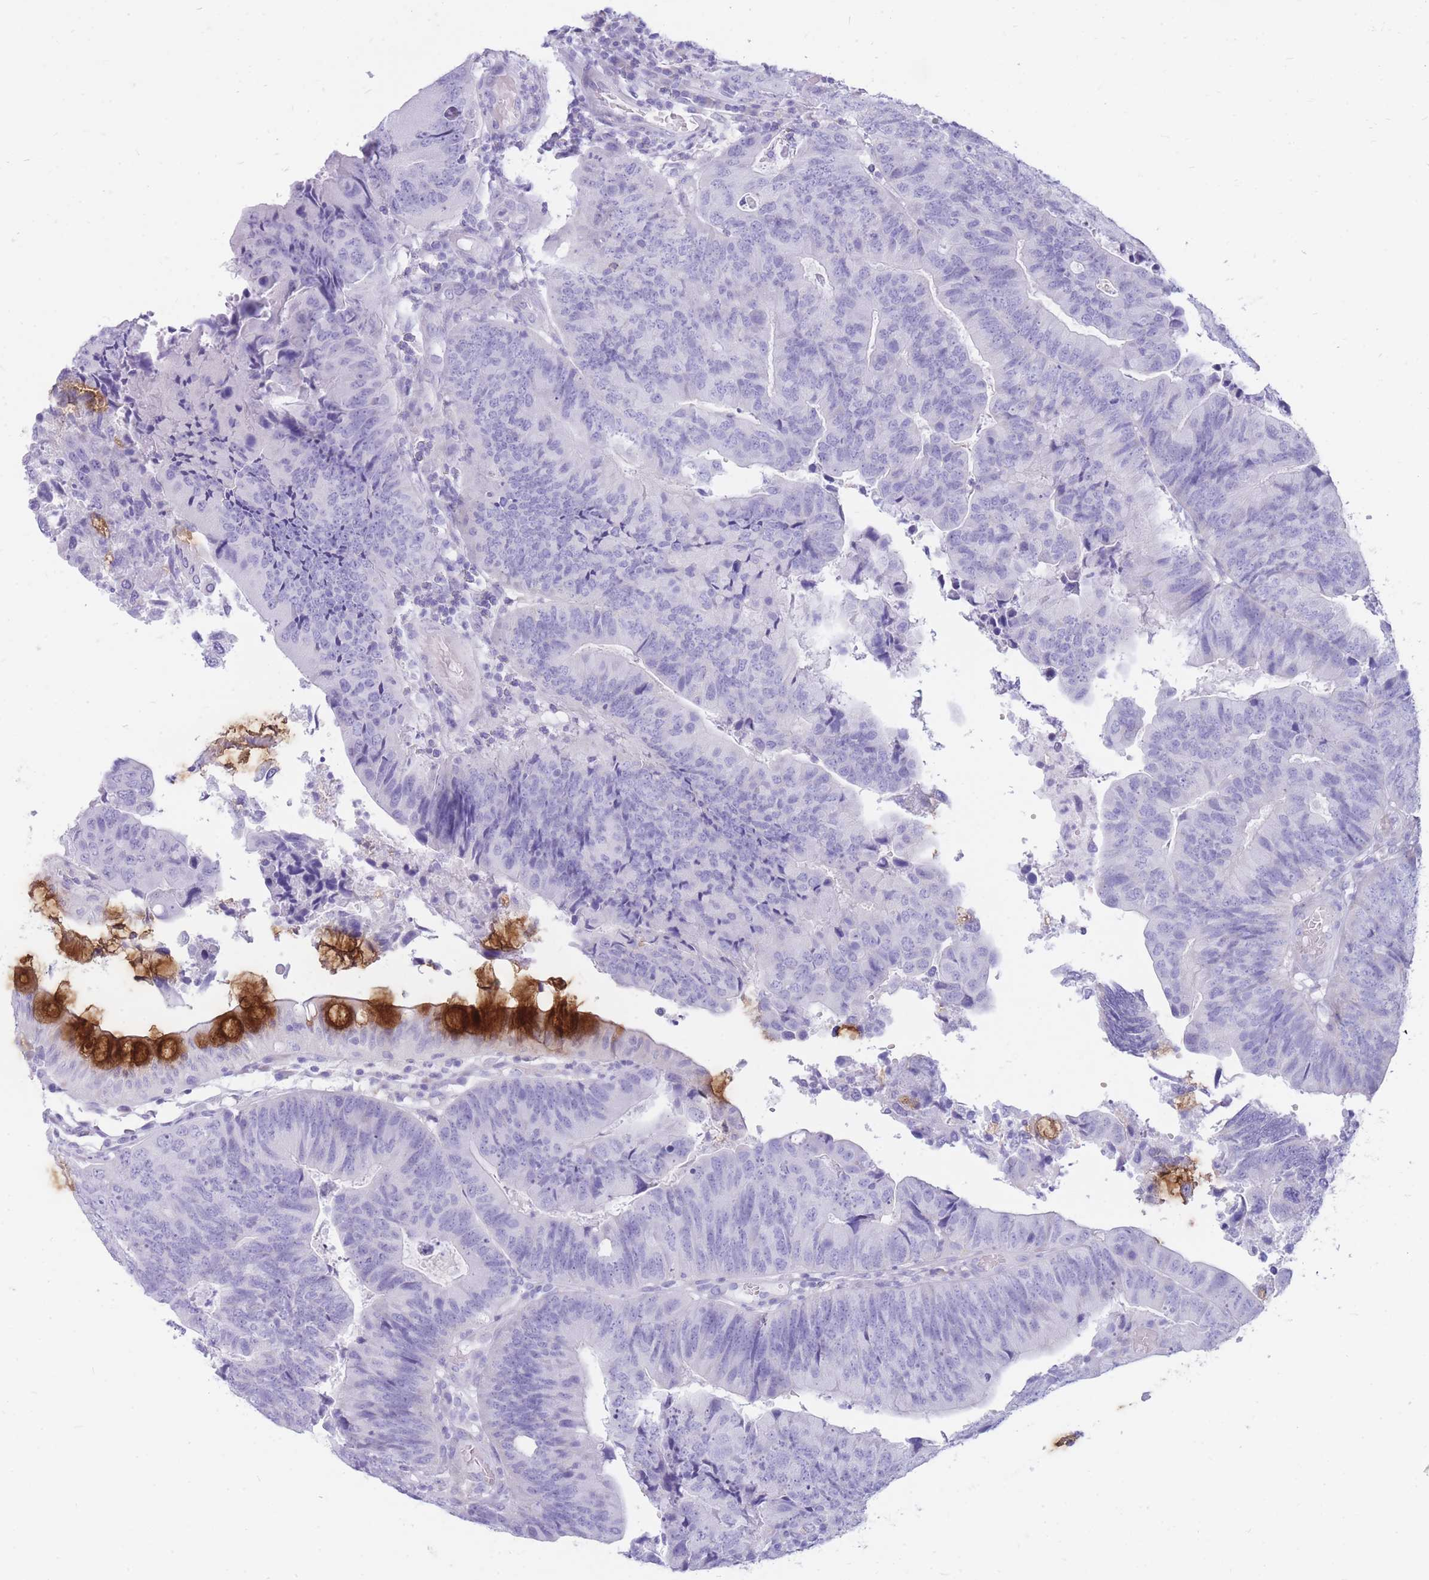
{"staining": {"intensity": "negative", "quantity": "none", "location": "none"}, "tissue": "colorectal cancer", "cell_type": "Tumor cells", "image_type": "cancer", "snomed": [{"axis": "morphology", "description": "Adenocarcinoma, NOS"}, {"axis": "topography", "description": "Colon"}], "caption": "IHC image of neoplastic tissue: human colorectal adenocarcinoma stained with DAB demonstrates no significant protein staining in tumor cells.", "gene": "CYP21A2", "patient": {"sex": "female", "age": 67}}